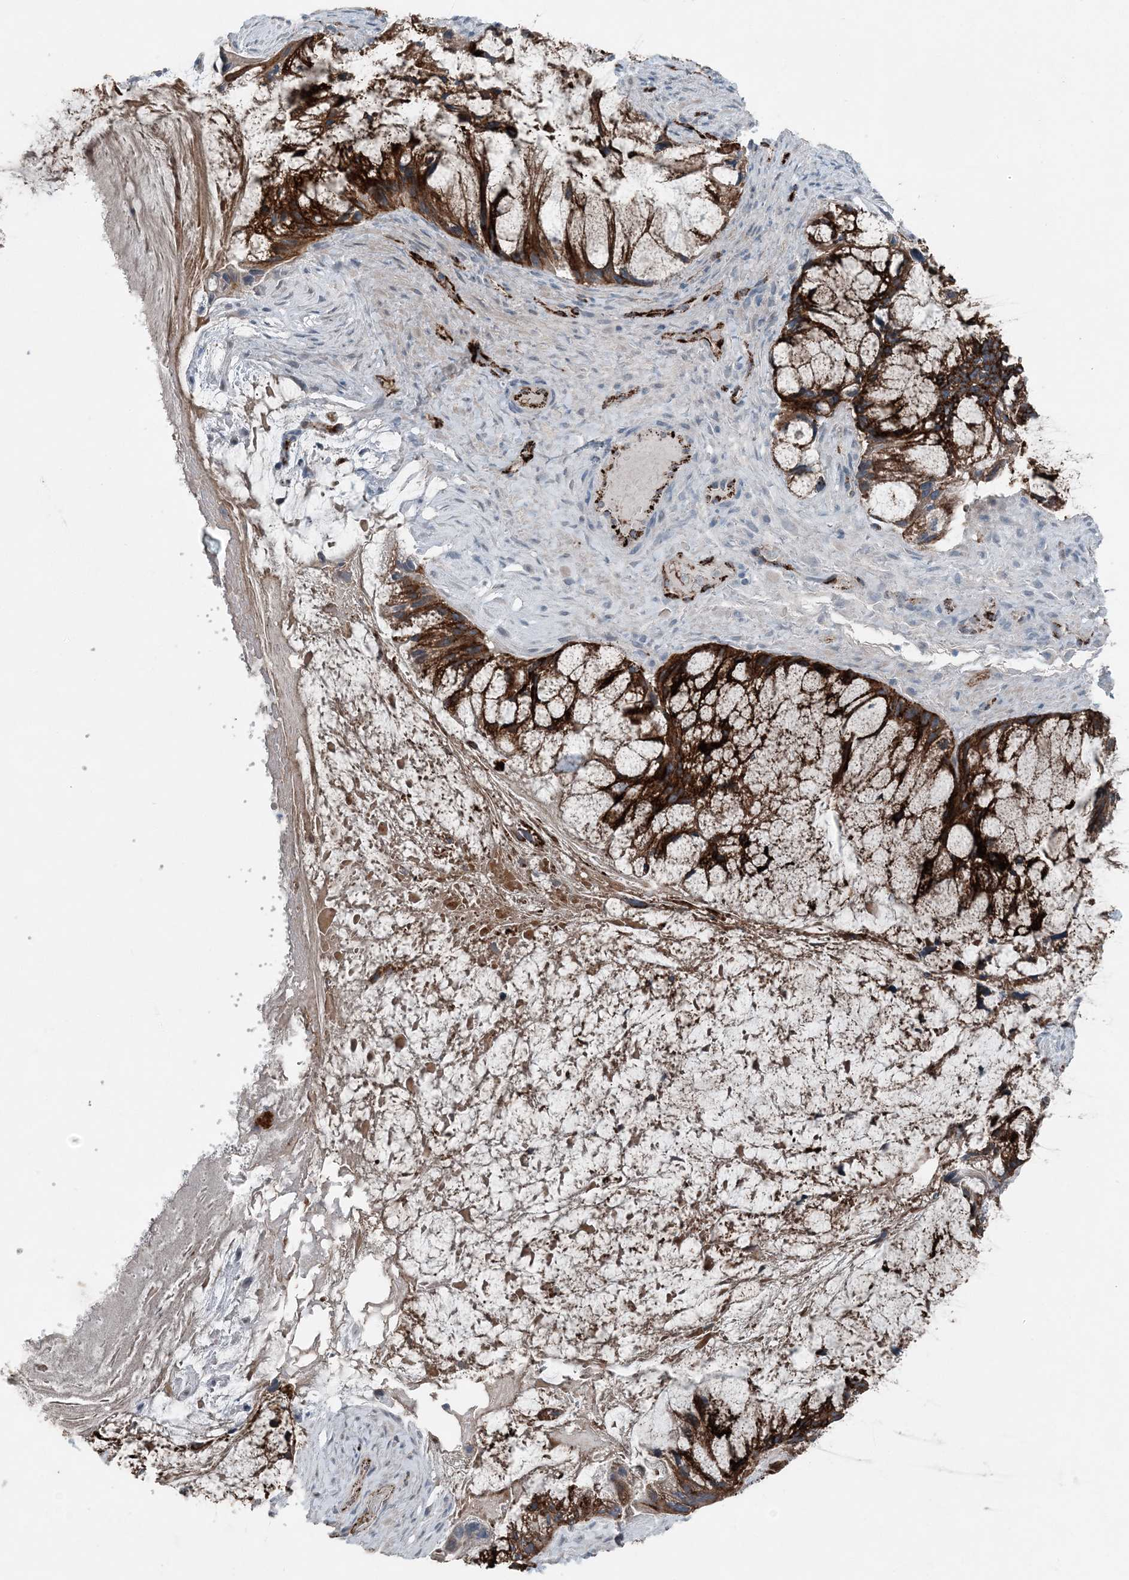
{"staining": {"intensity": "strong", "quantity": ">75%", "location": "cytoplasmic/membranous"}, "tissue": "ovarian cancer", "cell_type": "Tumor cells", "image_type": "cancer", "snomed": [{"axis": "morphology", "description": "Cystadenocarcinoma, mucinous, NOS"}, {"axis": "topography", "description": "Ovary"}], "caption": "Immunohistochemistry (IHC) staining of mucinous cystadenocarcinoma (ovarian), which exhibits high levels of strong cytoplasmic/membranous staining in approximately >75% of tumor cells indicating strong cytoplasmic/membranous protein staining. The staining was performed using DAB (3,3'-diaminobenzidine) (brown) for protein detection and nuclei were counterstained in hematoxylin (blue).", "gene": "ELOVL7", "patient": {"sex": "female", "age": 37}}